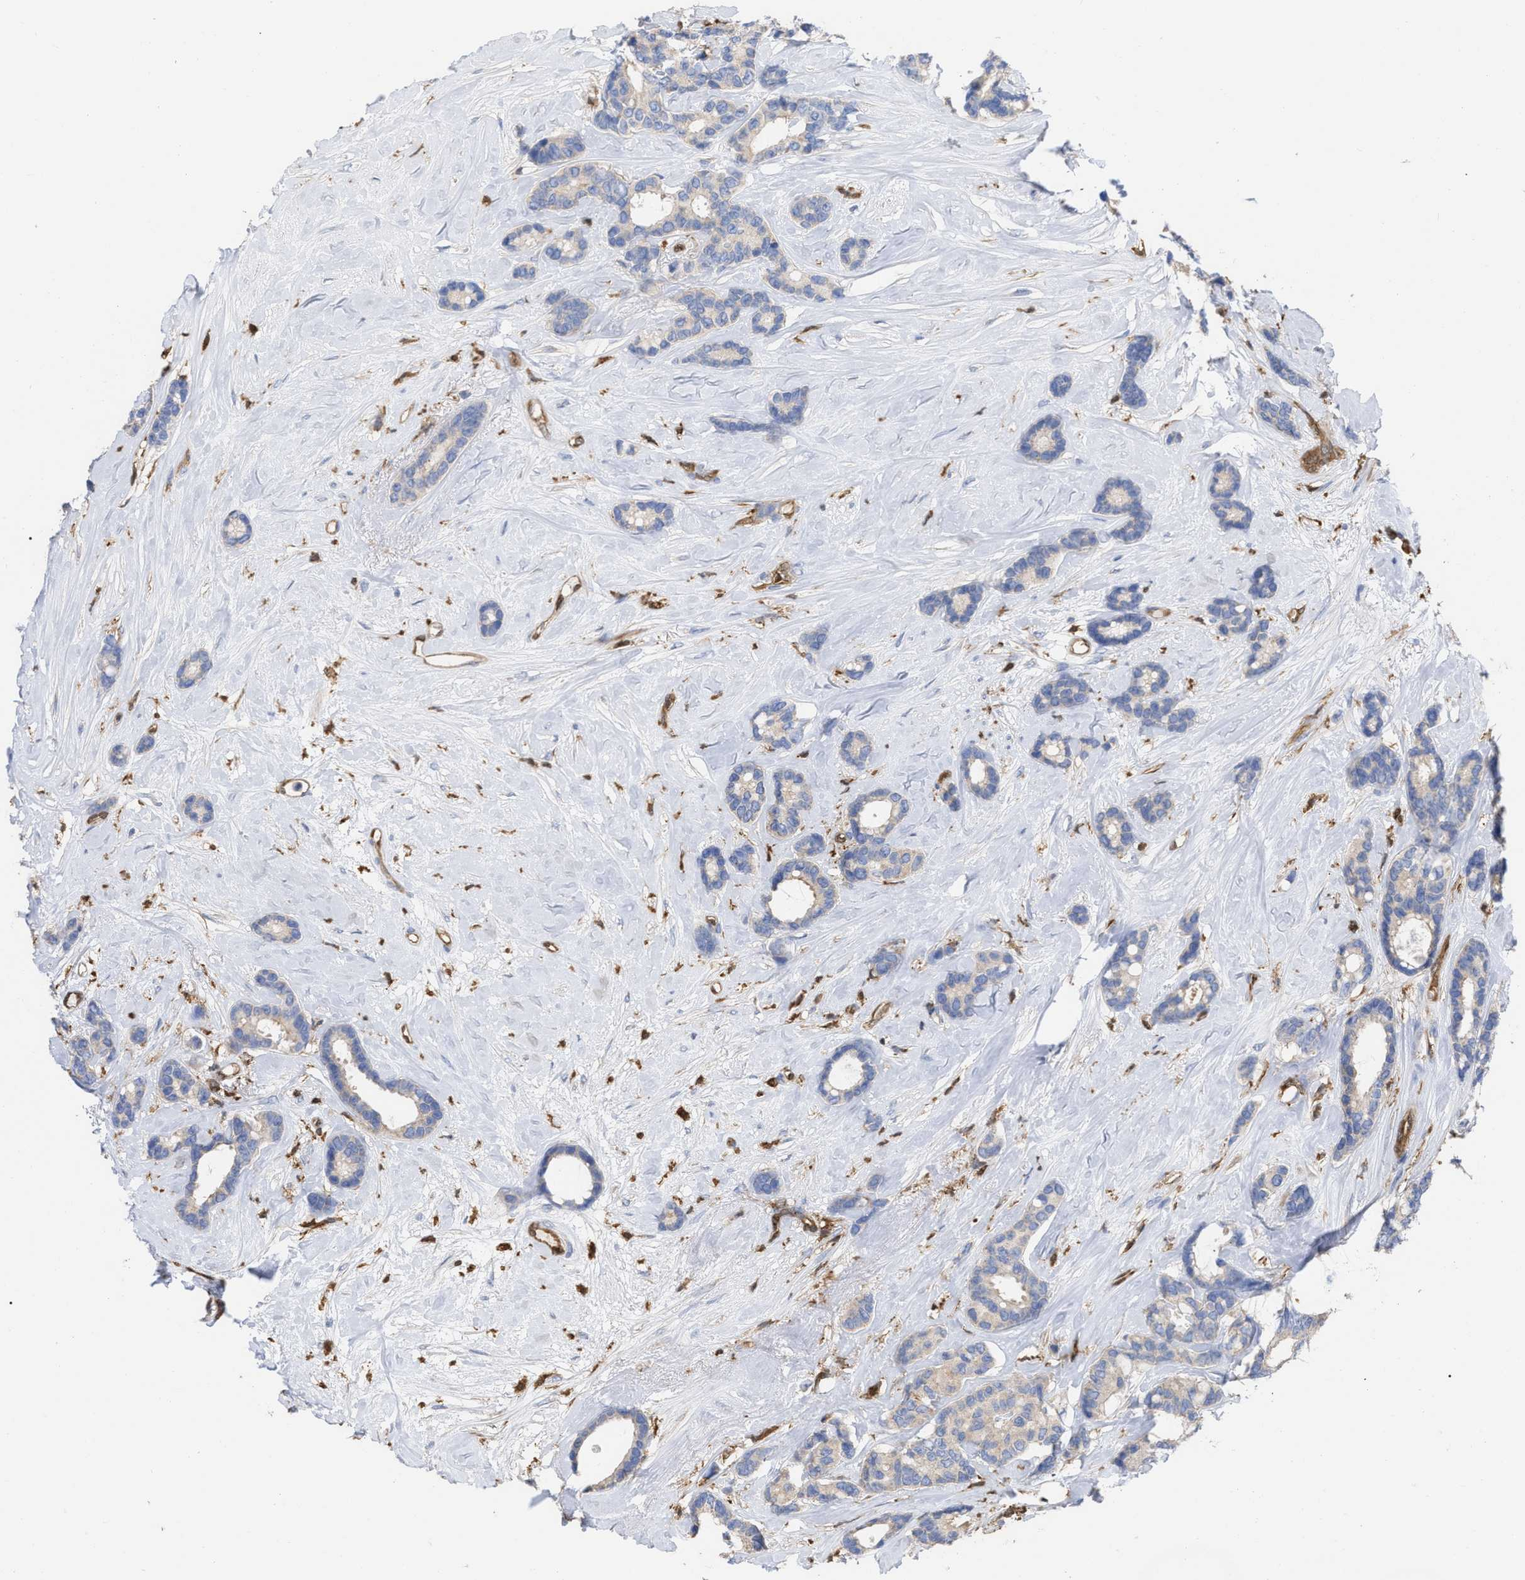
{"staining": {"intensity": "negative", "quantity": "none", "location": "none"}, "tissue": "breast cancer", "cell_type": "Tumor cells", "image_type": "cancer", "snomed": [{"axis": "morphology", "description": "Duct carcinoma"}, {"axis": "topography", "description": "Breast"}], "caption": "Immunohistochemistry (IHC) of human breast cancer reveals no expression in tumor cells.", "gene": "GIMAP4", "patient": {"sex": "female", "age": 87}}